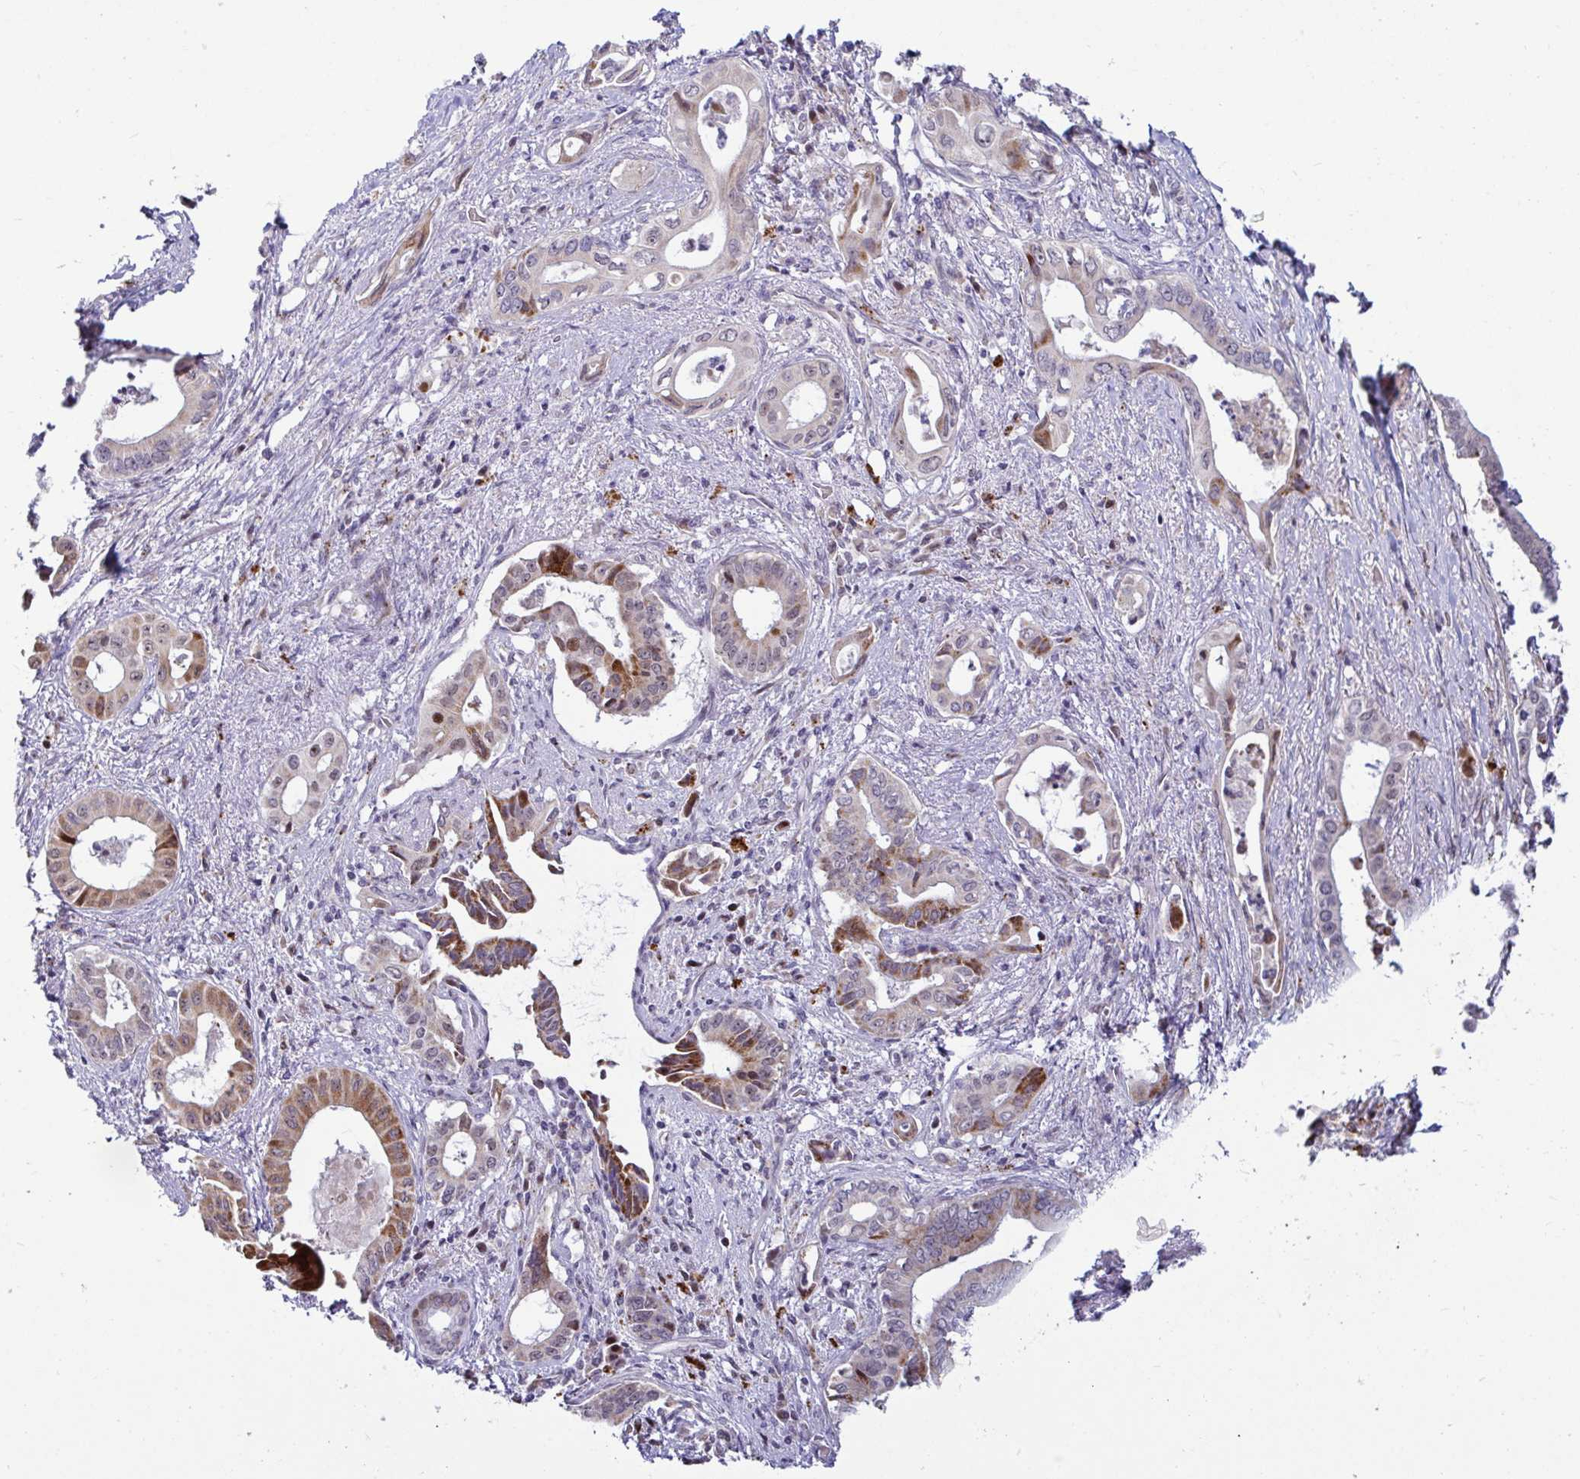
{"staining": {"intensity": "moderate", "quantity": "25%-75%", "location": "cytoplasmic/membranous"}, "tissue": "pancreatic cancer", "cell_type": "Tumor cells", "image_type": "cancer", "snomed": [{"axis": "morphology", "description": "Adenocarcinoma, NOS"}, {"axis": "topography", "description": "Pancreas"}], "caption": "Pancreatic cancer (adenocarcinoma) tissue shows moderate cytoplasmic/membranous staining in about 25%-75% of tumor cells, visualized by immunohistochemistry.", "gene": "DZIP1", "patient": {"sex": "female", "age": 77}}